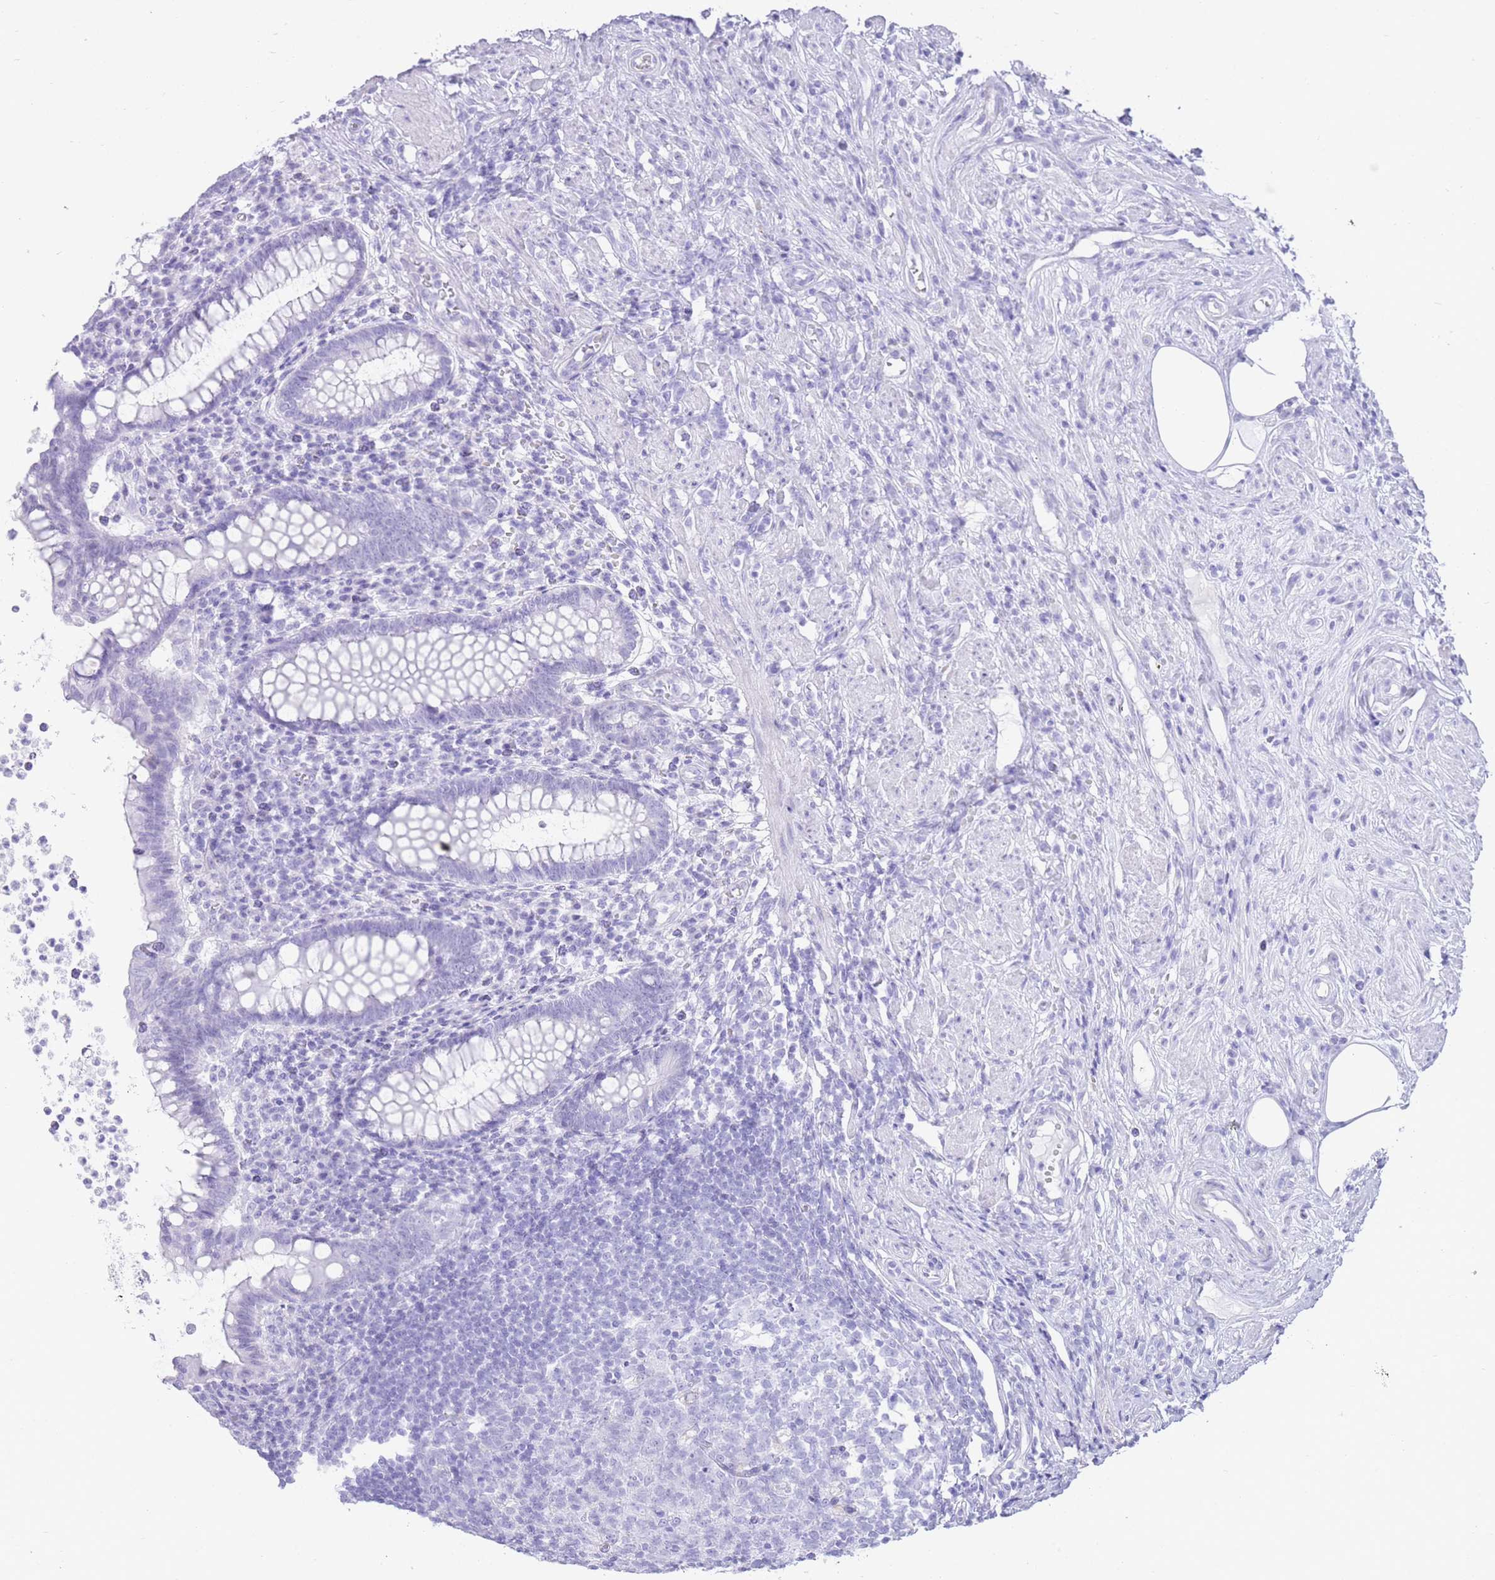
{"staining": {"intensity": "negative", "quantity": "none", "location": "none"}, "tissue": "appendix", "cell_type": "Glandular cells", "image_type": "normal", "snomed": [{"axis": "morphology", "description": "Normal tissue, NOS"}, {"axis": "topography", "description": "Appendix"}], "caption": "DAB (3,3'-diaminobenzidine) immunohistochemical staining of unremarkable appendix displays no significant staining in glandular cells.", "gene": "ELOA2", "patient": {"sex": "female", "age": 56}}